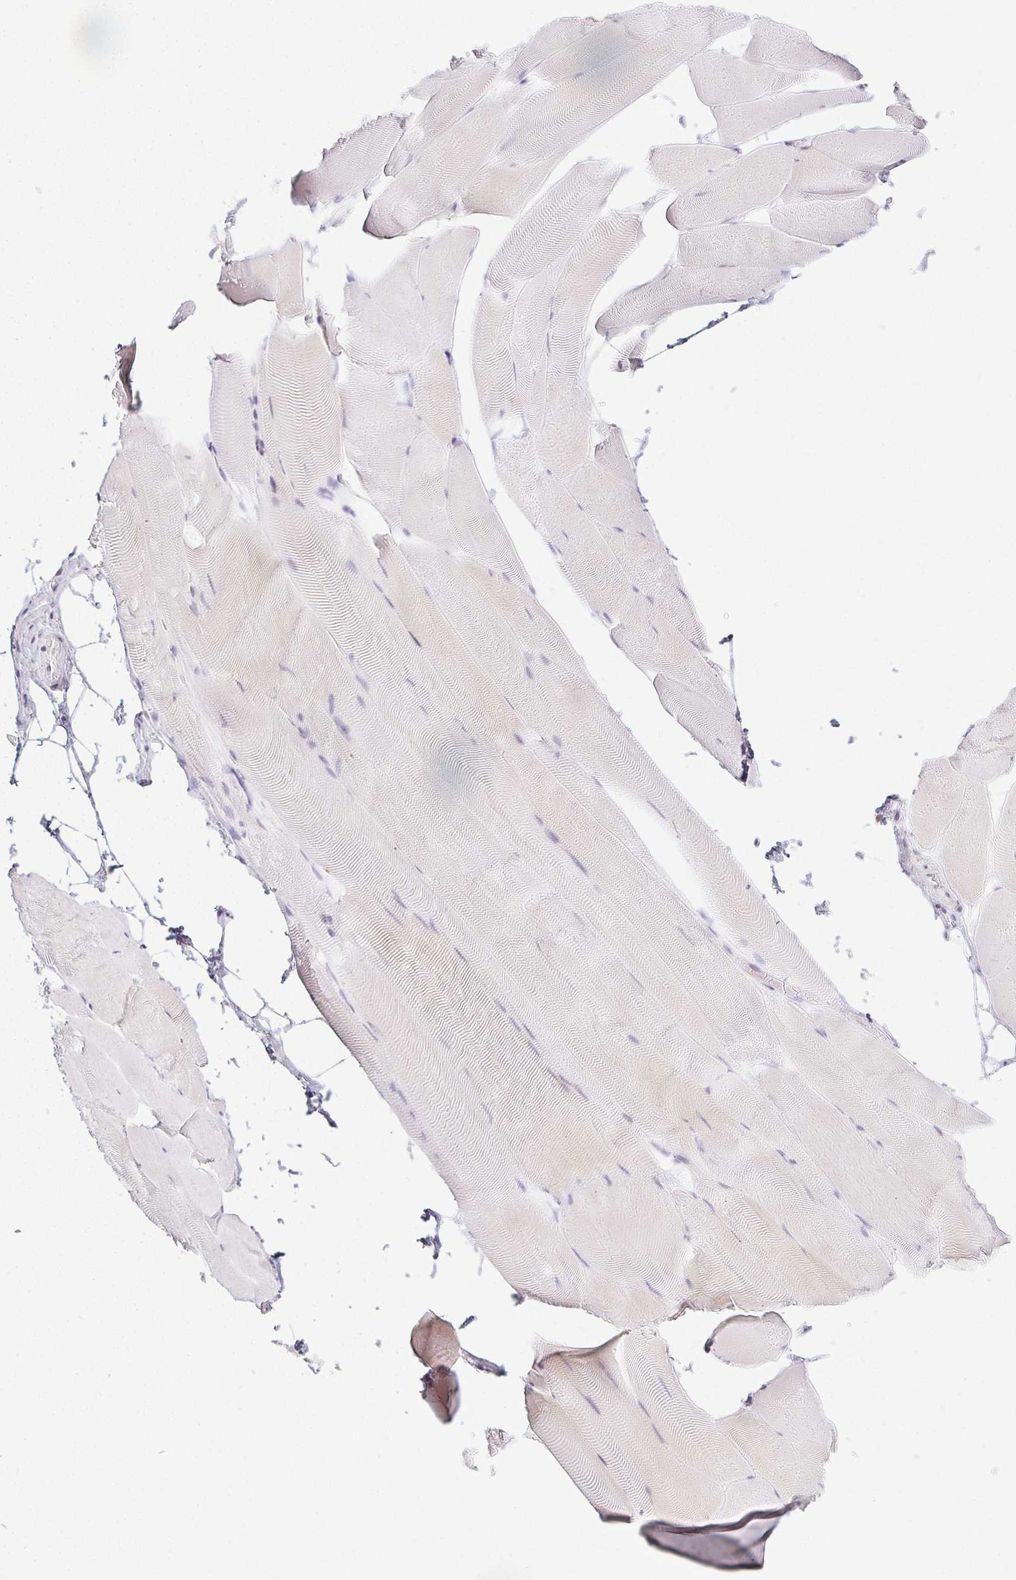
{"staining": {"intensity": "negative", "quantity": "none", "location": "none"}, "tissue": "skeletal muscle", "cell_type": "Myocytes", "image_type": "normal", "snomed": [{"axis": "morphology", "description": "Normal tissue, NOS"}, {"axis": "topography", "description": "Skeletal muscle"}], "caption": "Immunohistochemical staining of unremarkable human skeletal muscle exhibits no significant staining in myocytes. (DAB immunohistochemistry with hematoxylin counter stain).", "gene": "ACAN", "patient": {"sex": "female", "age": 64}}